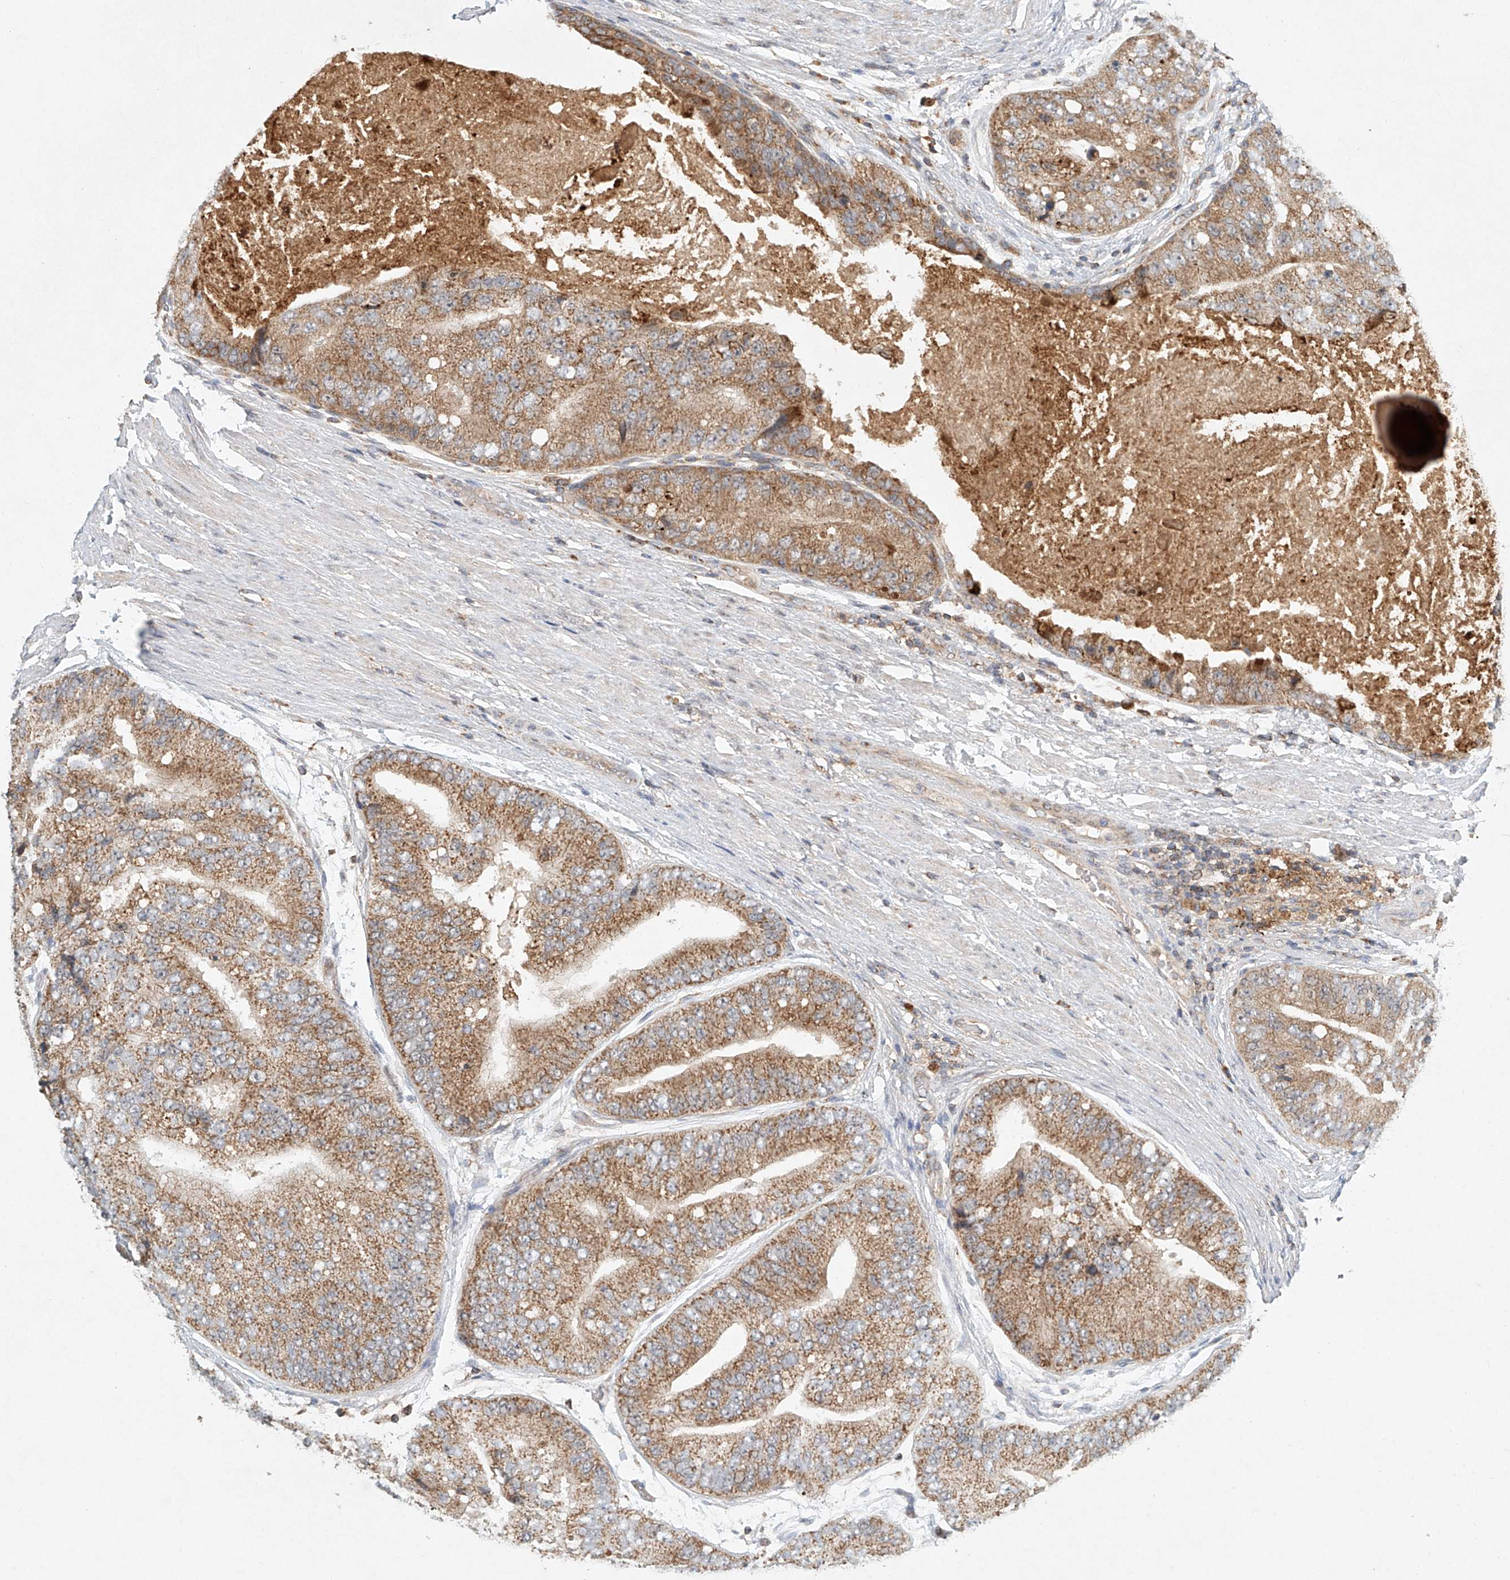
{"staining": {"intensity": "moderate", "quantity": ">75%", "location": "cytoplasmic/membranous"}, "tissue": "prostate cancer", "cell_type": "Tumor cells", "image_type": "cancer", "snomed": [{"axis": "morphology", "description": "Adenocarcinoma, High grade"}, {"axis": "topography", "description": "Prostate"}], "caption": "Moderate cytoplasmic/membranous staining is present in about >75% of tumor cells in high-grade adenocarcinoma (prostate). The staining is performed using DAB (3,3'-diaminobenzidine) brown chromogen to label protein expression. The nuclei are counter-stained blue using hematoxylin.", "gene": "DCAF11", "patient": {"sex": "male", "age": 70}}